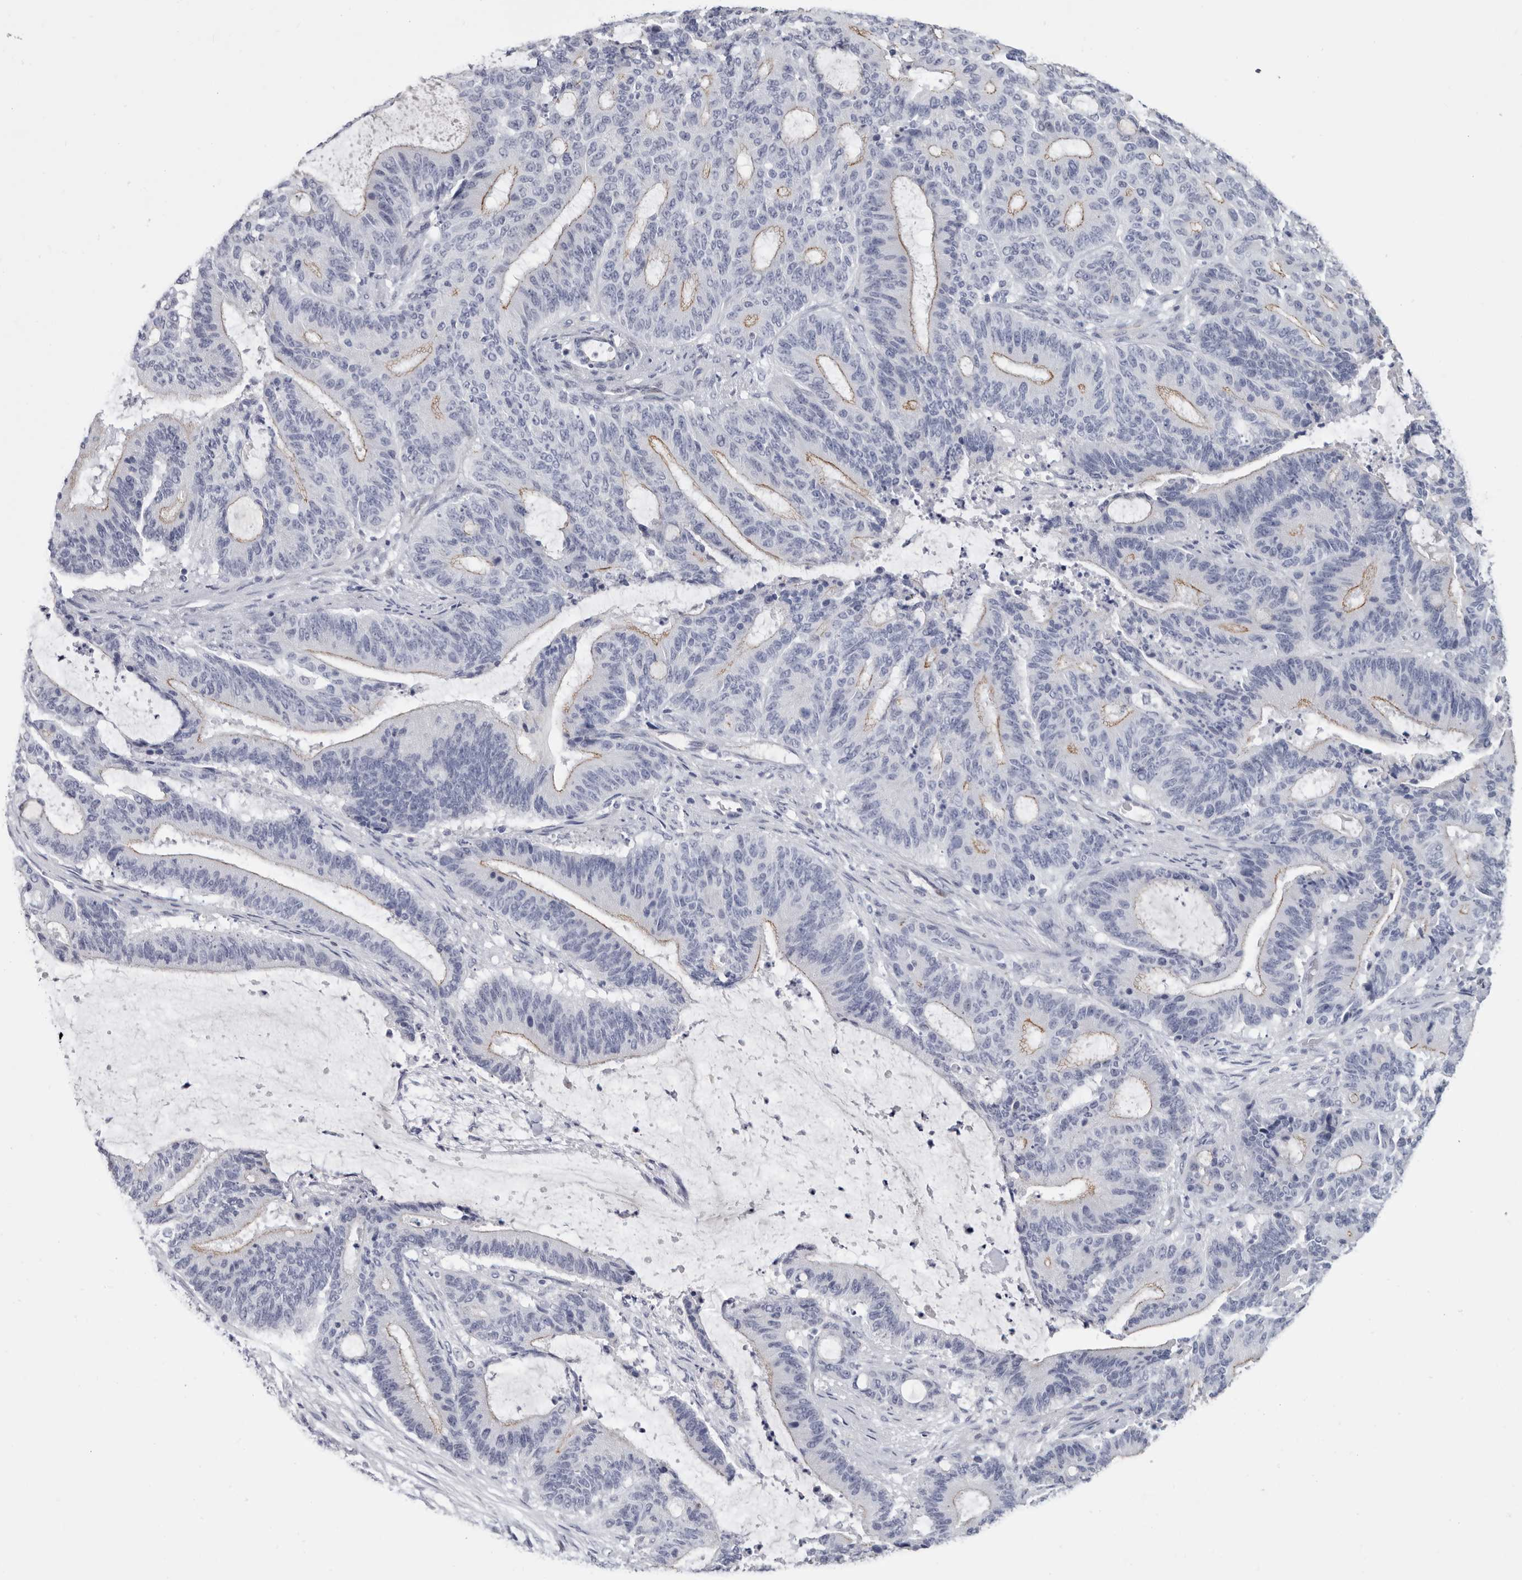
{"staining": {"intensity": "weak", "quantity": "<25%", "location": "cytoplasmic/membranous"}, "tissue": "liver cancer", "cell_type": "Tumor cells", "image_type": "cancer", "snomed": [{"axis": "morphology", "description": "Normal tissue, NOS"}, {"axis": "morphology", "description": "Cholangiocarcinoma"}, {"axis": "topography", "description": "Liver"}, {"axis": "topography", "description": "Peripheral nerve tissue"}], "caption": "This photomicrograph is of cholangiocarcinoma (liver) stained with immunohistochemistry (IHC) to label a protein in brown with the nuclei are counter-stained blue. There is no positivity in tumor cells.", "gene": "WRAP73", "patient": {"sex": "female", "age": 73}}